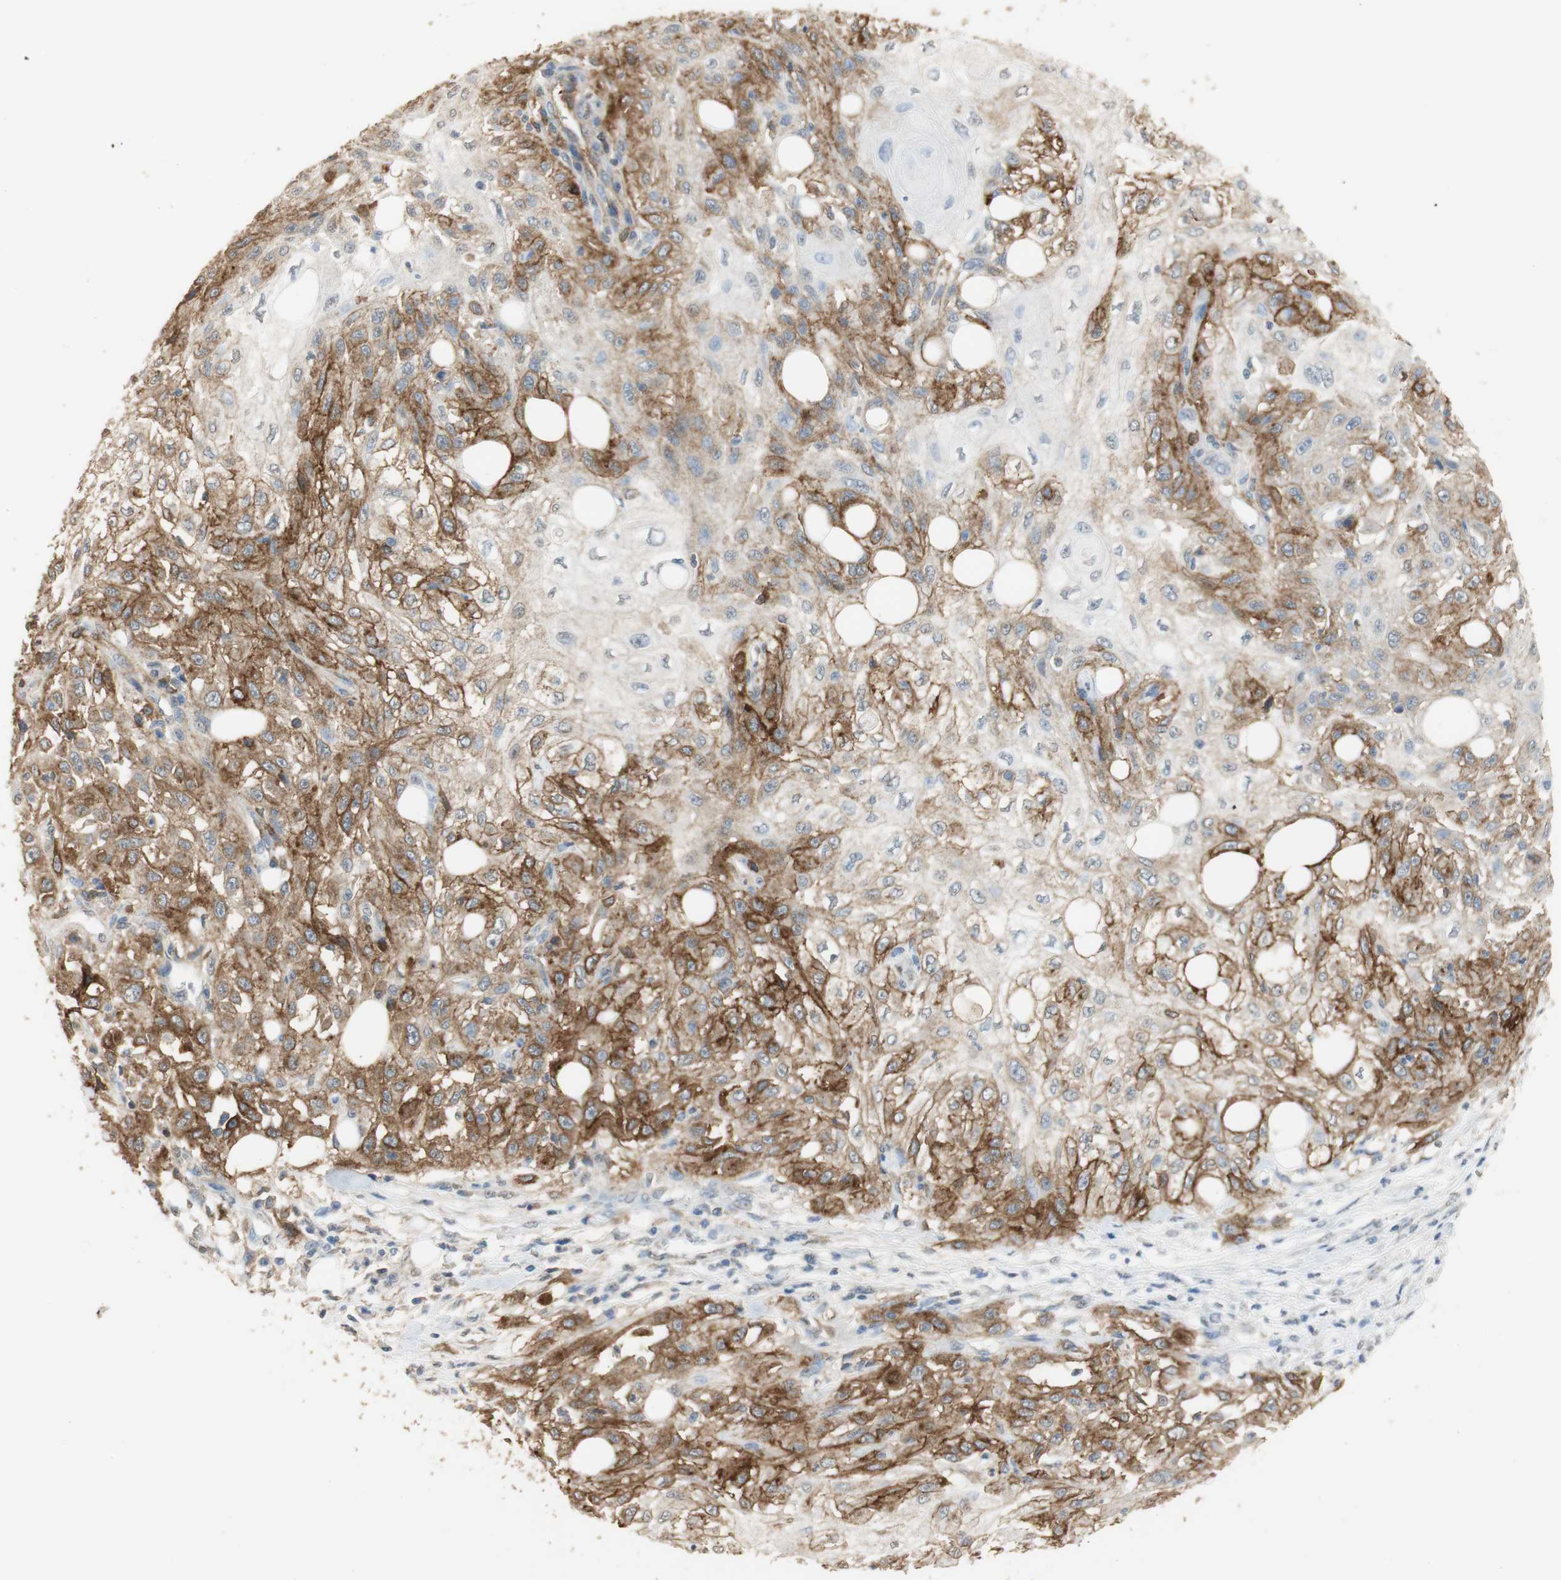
{"staining": {"intensity": "moderate", "quantity": "25%-75%", "location": "cytoplasmic/membranous"}, "tissue": "skin cancer", "cell_type": "Tumor cells", "image_type": "cancer", "snomed": [{"axis": "morphology", "description": "Squamous cell carcinoma, NOS"}, {"axis": "topography", "description": "Skin"}], "caption": "Immunohistochemistry (IHC) (DAB (3,3'-diaminobenzidine)) staining of skin cancer exhibits moderate cytoplasmic/membranous protein positivity in about 25%-75% of tumor cells.", "gene": "L1CAM", "patient": {"sex": "male", "age": 75}}